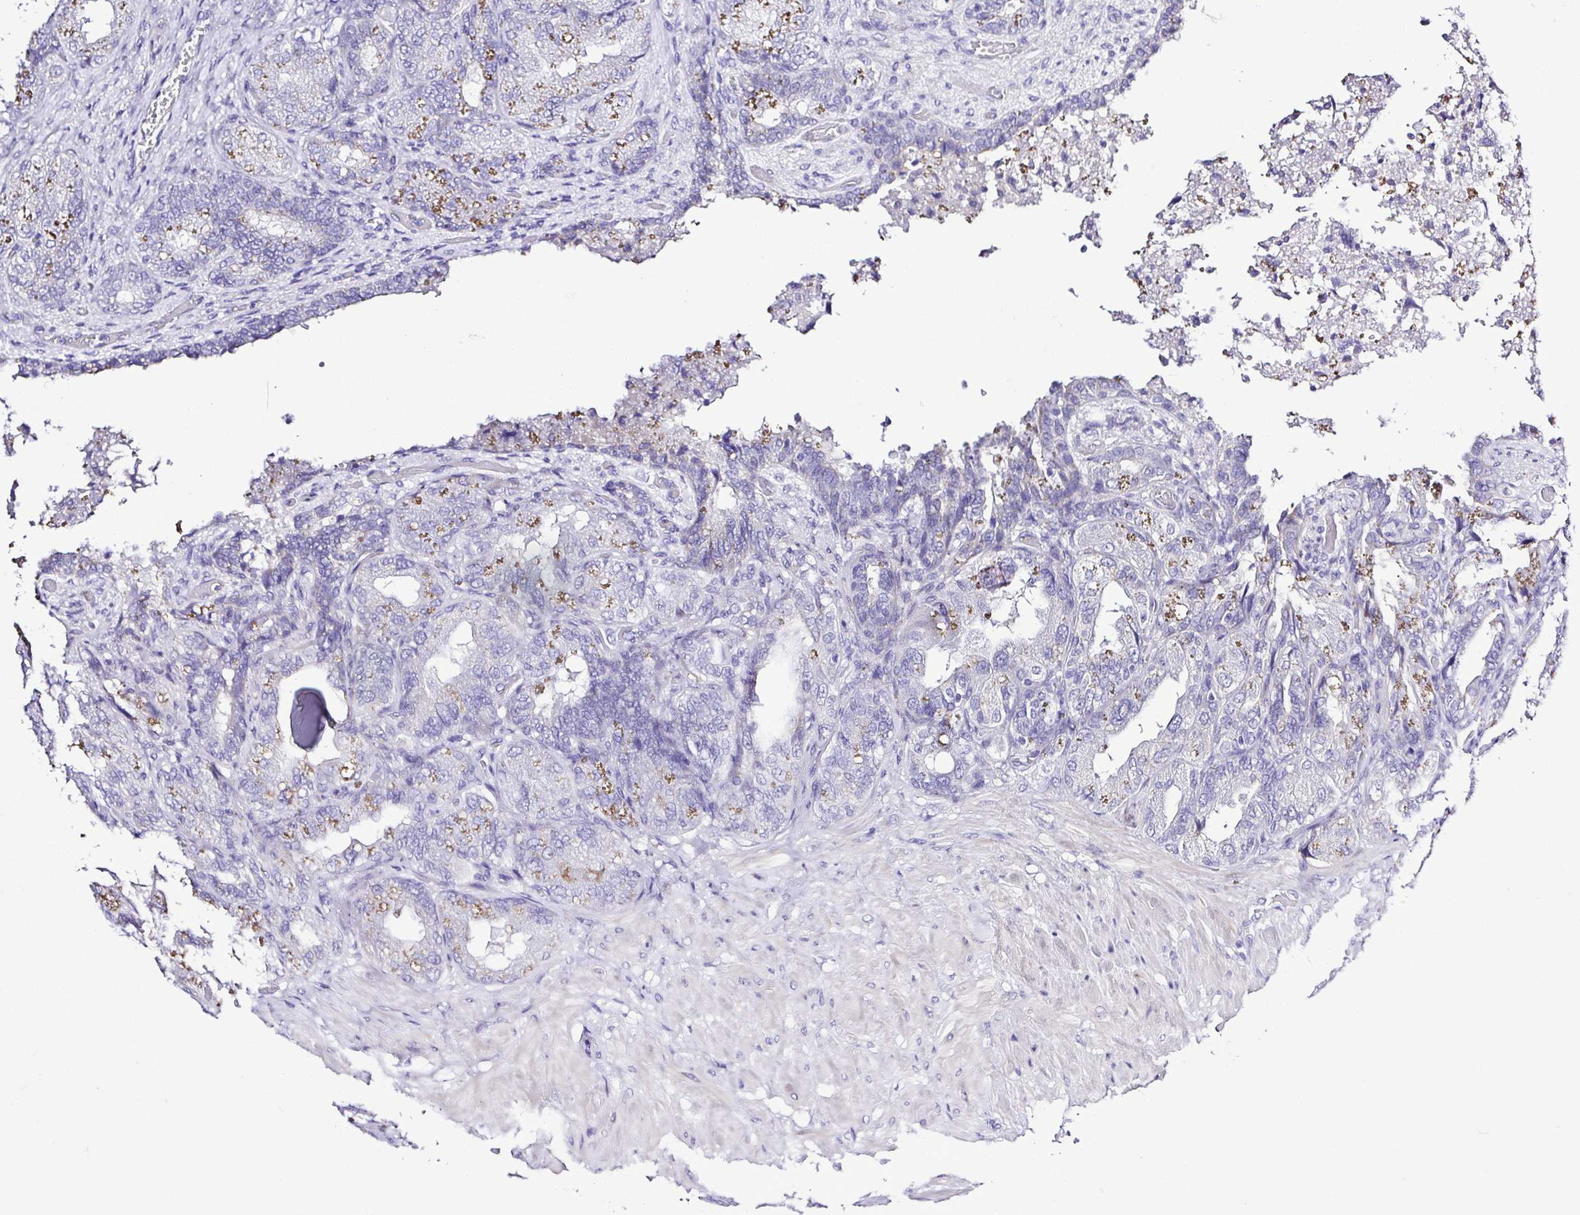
{"staining": {"intensity": "moderate", "quantity": "25%-75%", "location": "cytoplasmic/membranous"}, "tissue": "seminal vesicle", "cell_type": "Glandular cells", "image_type": "normal", "snomed": [{"axis": "morphology", "description": "Normal tissue, NOS"}, {"axis": "topography", "description": "Seminal veicle"}], "caption": "The micrograph demonstrates a brown stain indicating the presence of a protein in the cytoplasmic/membranous of glandular cells in seminal vesicle. (DAB IHC, brown staining for protein, blue staining for nuclei).", "gene": "GABBR2", "patient": {"sex": "male", "age": 57}}